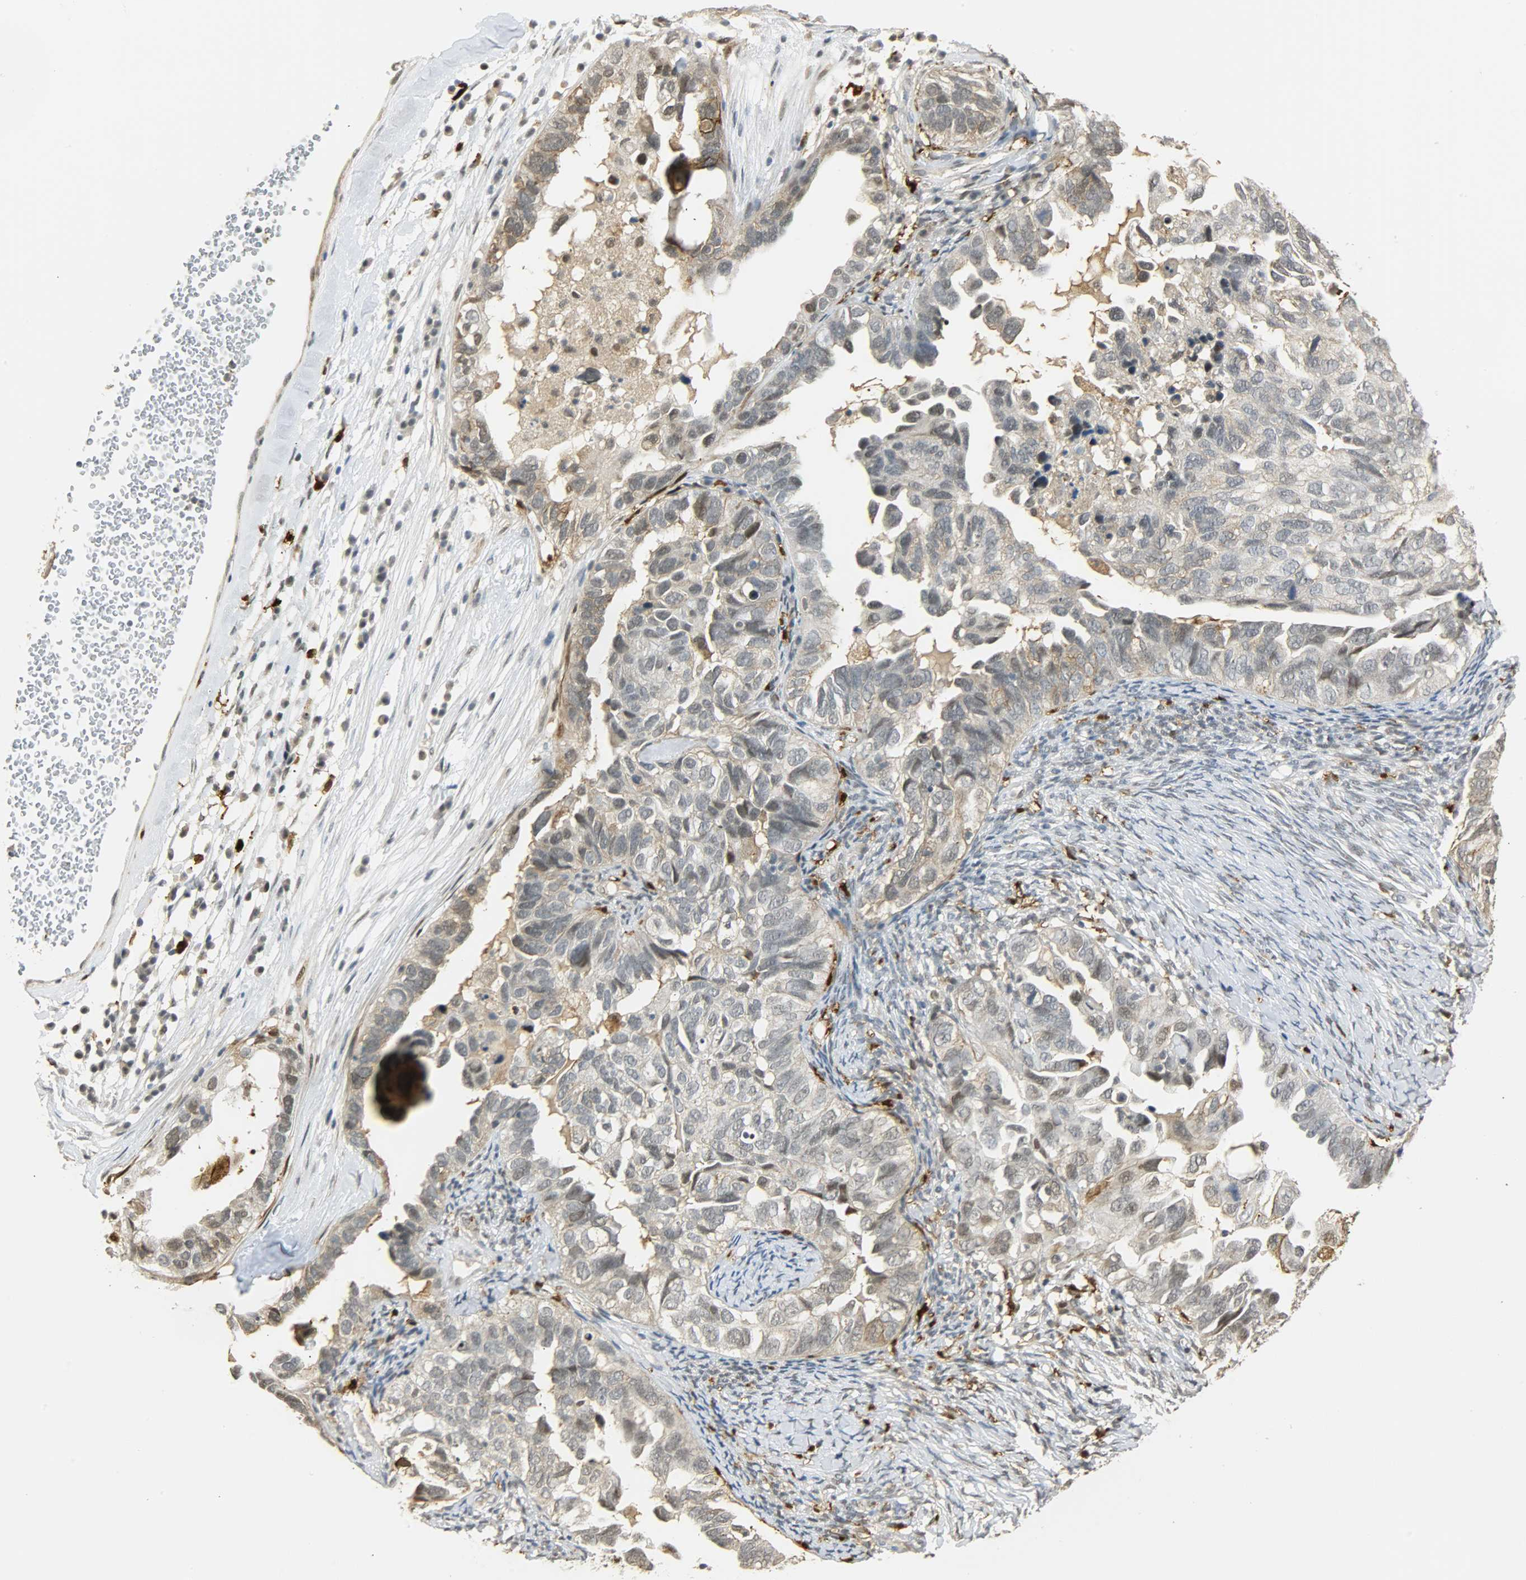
{"staining": {"intensity": "weak", "quantity": "25%-75%", "location": "nuclear"}, "tissue": "ovarian cancer", "cell_type": "Tumor cells", "image_type": "cancer", "snomed": [{"axis": "morphology", "description": "Cystadenocarcinoma, serous, NOS"}, {"axis": "topography", "description": "Ovary"}], "caption": "A brown stain highlights weak nuclear expression of a protein in ovarian cancer (serous cystadenocarcinoma) tumor cells. (Brightfield microscopy of DAB IHC at high magnification).", "gene": "NGFR", "patient": {"sex": "female", "age": 82}}